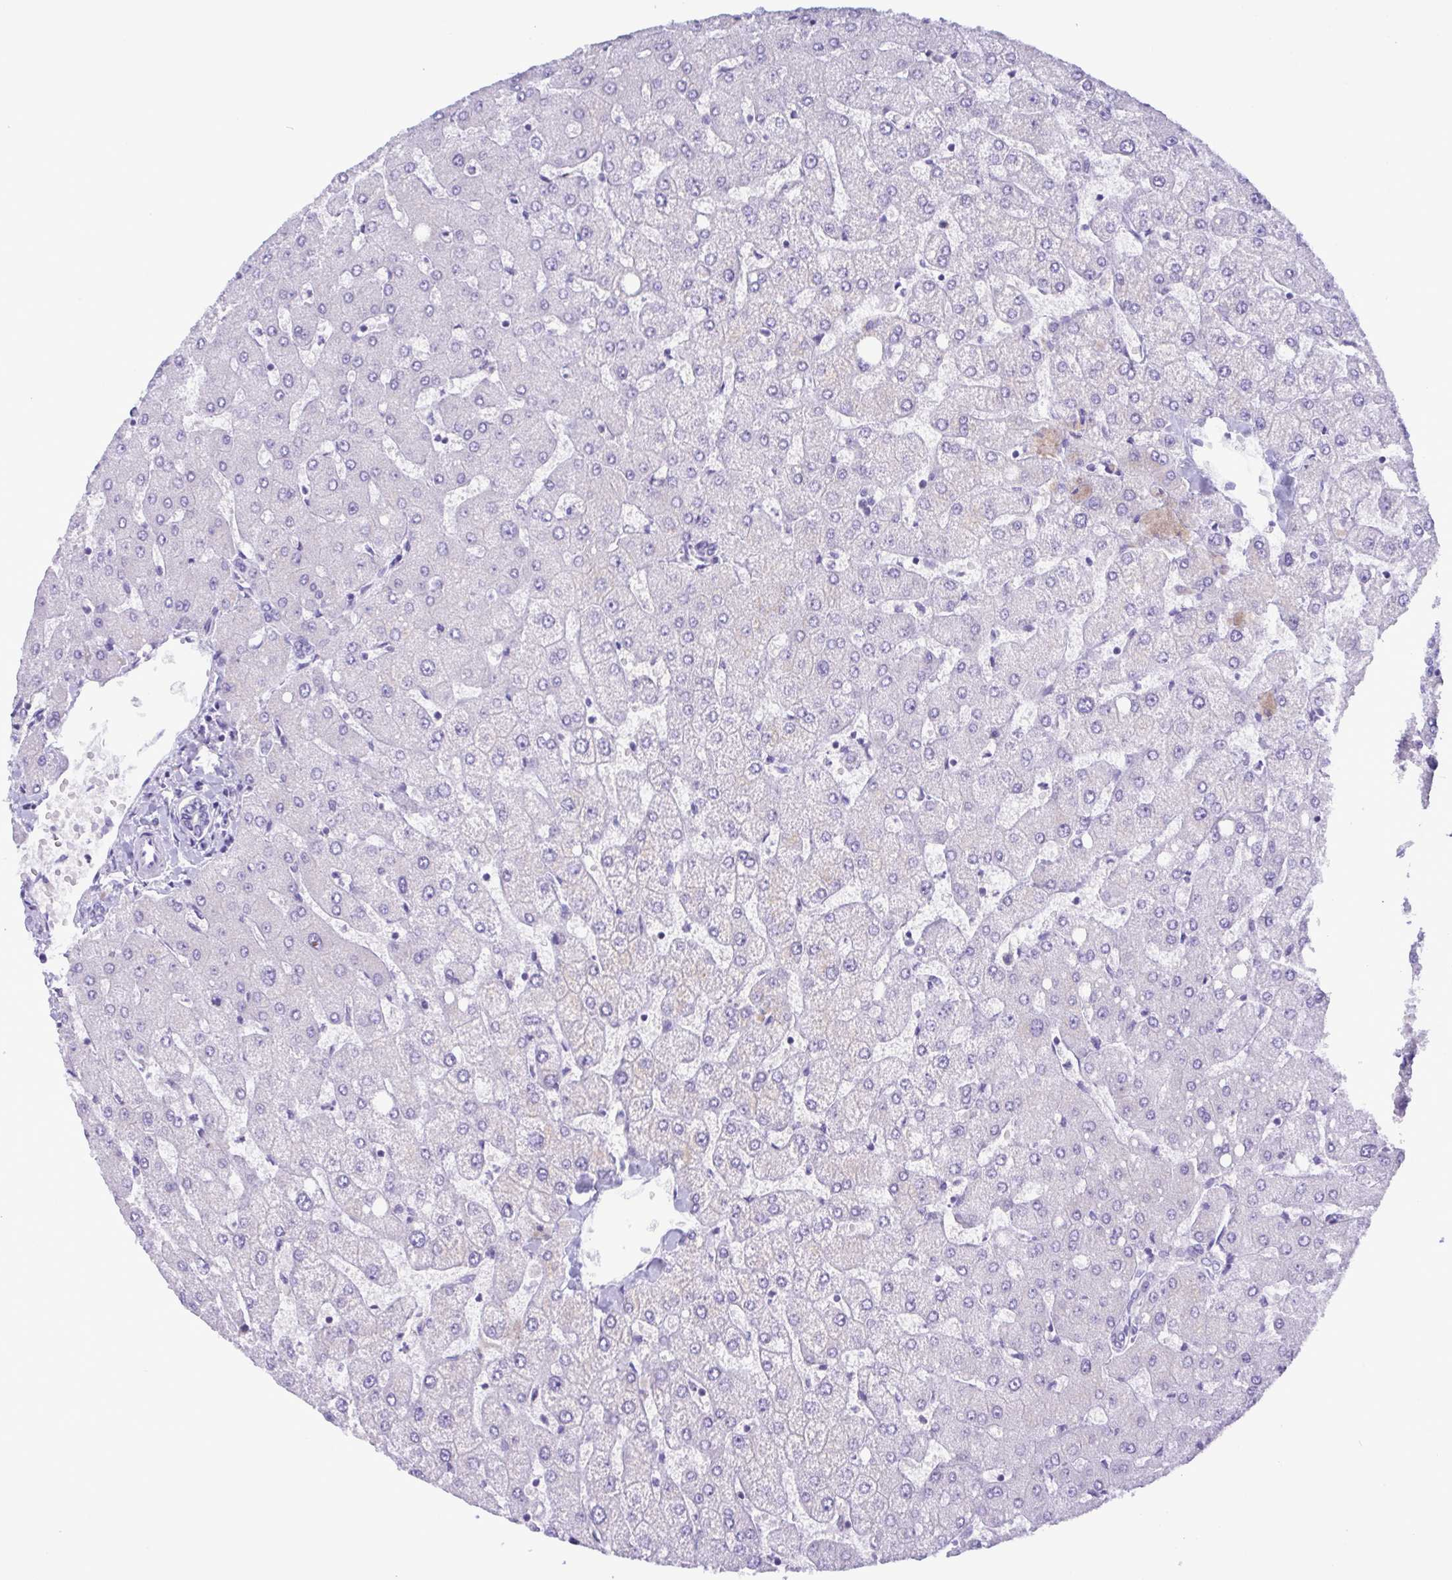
{"staining": {"intensity": "negative", "quantity": "none", "location": "none"}, "tissue": "liver", "cell_type": "Cholangiocytes", "image_type": "normal", "snomed": [{"axis": "morphology", "description": "Normal tissue, NOS"}, {"axis": "topography", "description": "Liver"}], "caption": "This is a histopathology image of IHC staining of benign liver, which shows no staining in cholangiocytes. (DAB immunohistochemistry (IHC) with hematoxylin counter stain).", "gene": "TNNI3", "patient": {"sex": "female", "age": 54}}